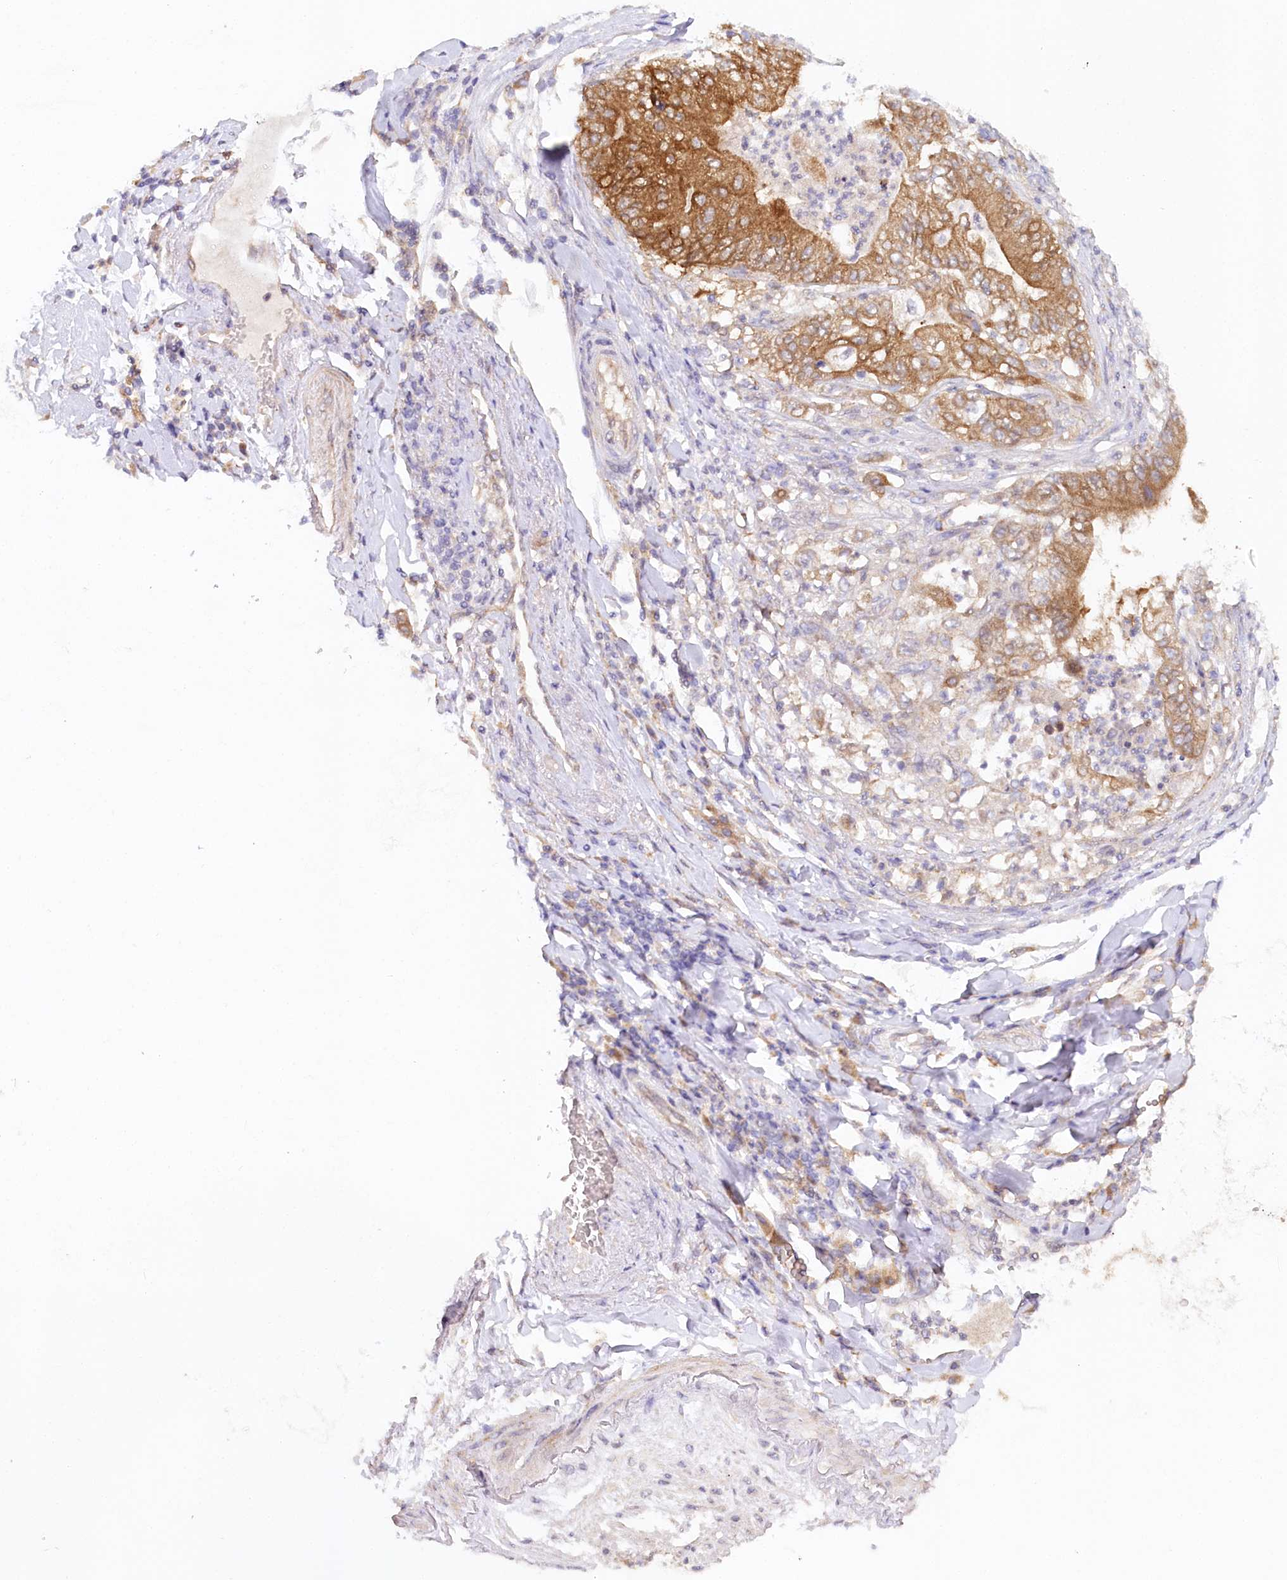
{"staining": {"intensity": "moderate", "quantity": "25%-75%", "location": "cytoplasmic/membranous"}, "tissue": "stomach cancer", "cell_type": "Tumor cells", "image_type": "cancer", "snomed": [{"axis": "morphology", "description": "Adenocarcinoma, NOS"}, {"axis": "topography", "description": "Stomach"}], "caption": "Immunohistochemistry micrograph of human stomach cancer (adenocarcinoma) stained for a protein (brown), which demonstrates medium levels of moderate cytoplasmic/membranous staining in approximately 25%-75% of tumor cells.", "gene": "PAIP2", "patient": {"sex": "female", "age": 73}}